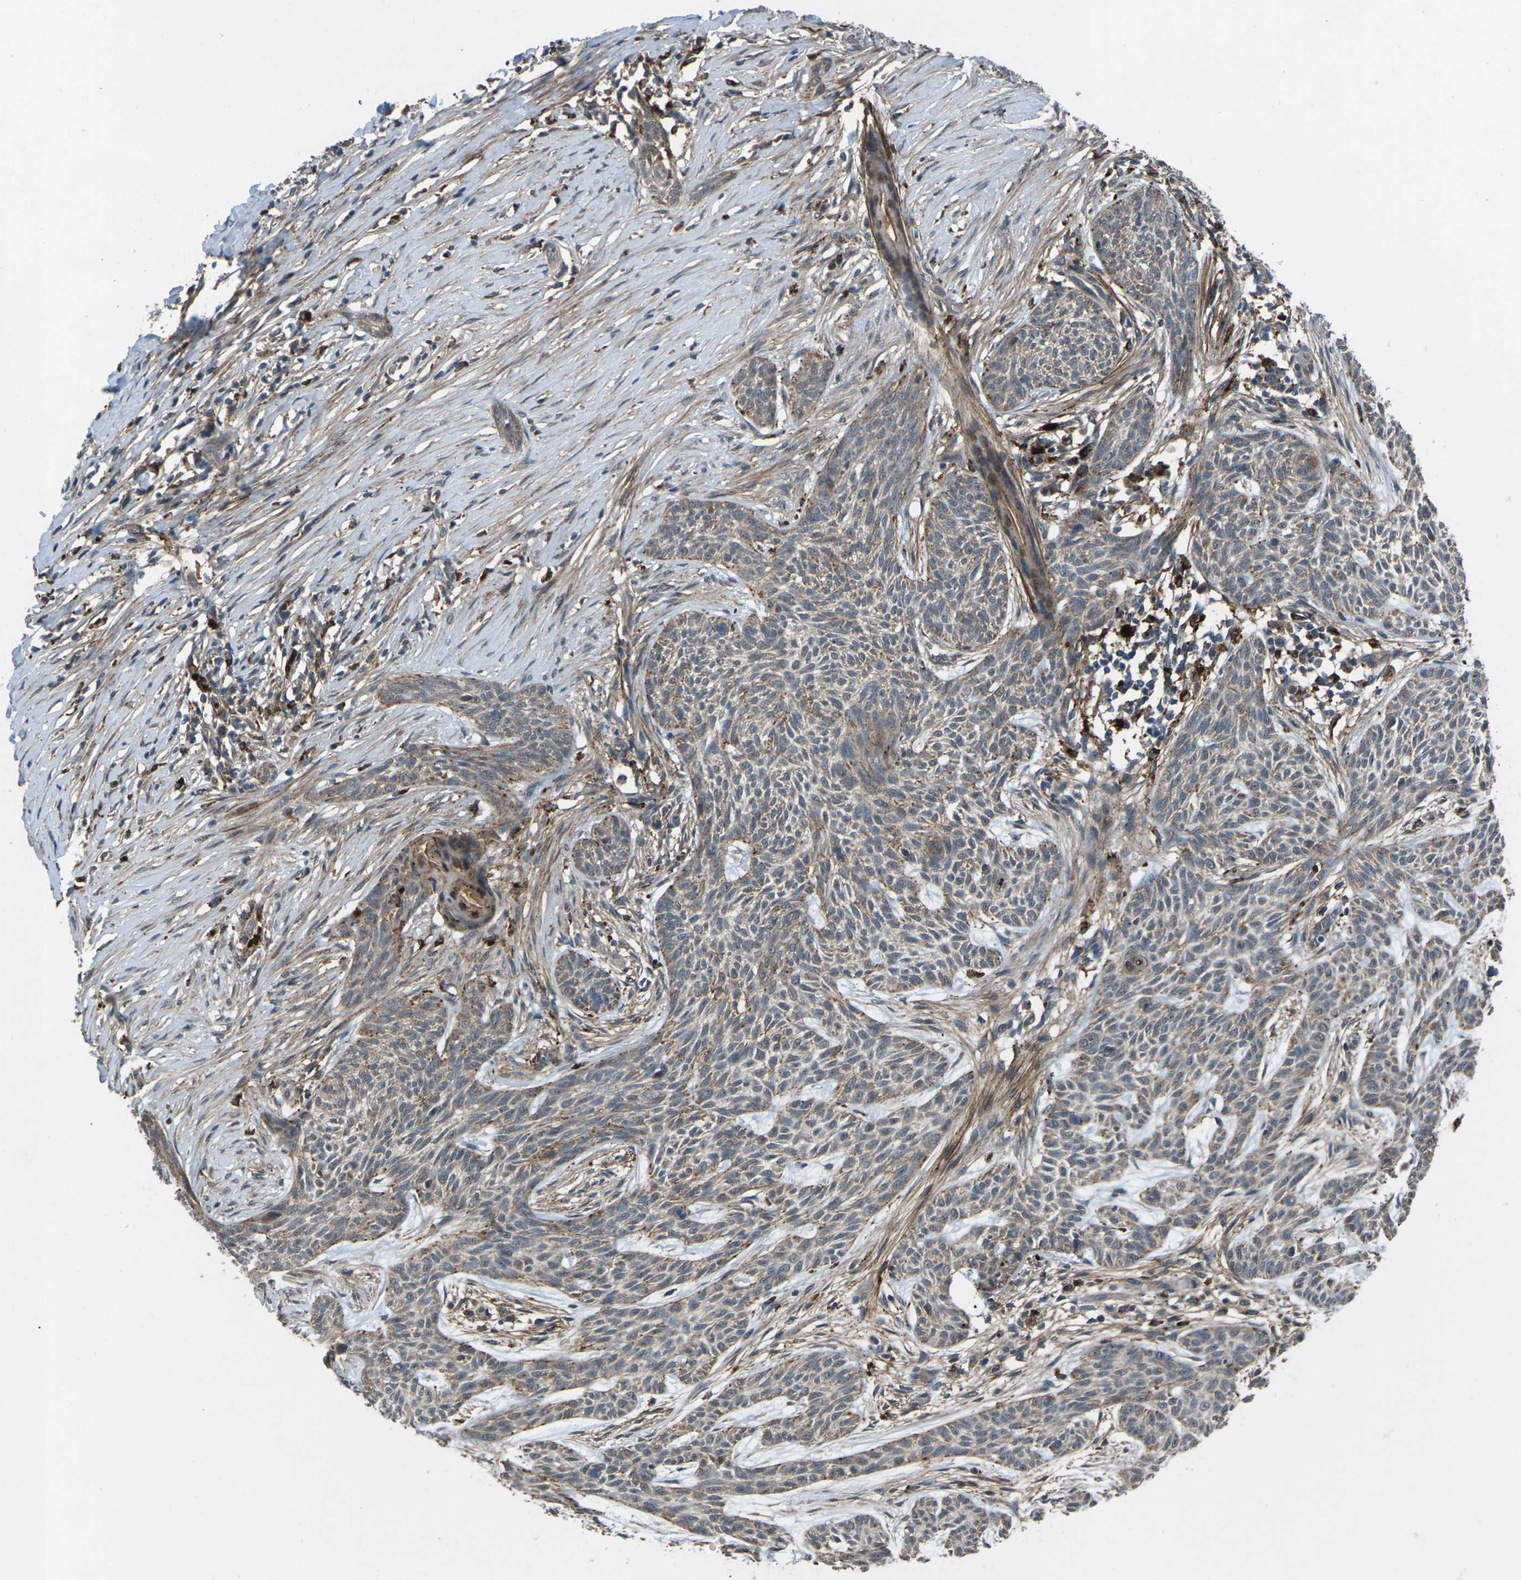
{"staining": {"intensity": "weak", "quantity": ">75%", "location": "cytoplasmic/membranous"}, "tissue": "skin cancer", "cell_type": "Tumor cells", "image_type": "cancer", "snomed": [{"axis": "morphology", "description": "Basal cell carcinoma"}, {"axis": "topography", "description": "Skin"}], "caption": "Skin basal cell carcinoma tissue displays weak cytoplasmic/membranous expression in approximately >75% of tumor cells", "gene": "SLC31A2", "patient": {"sex": "female", "age": 59}}